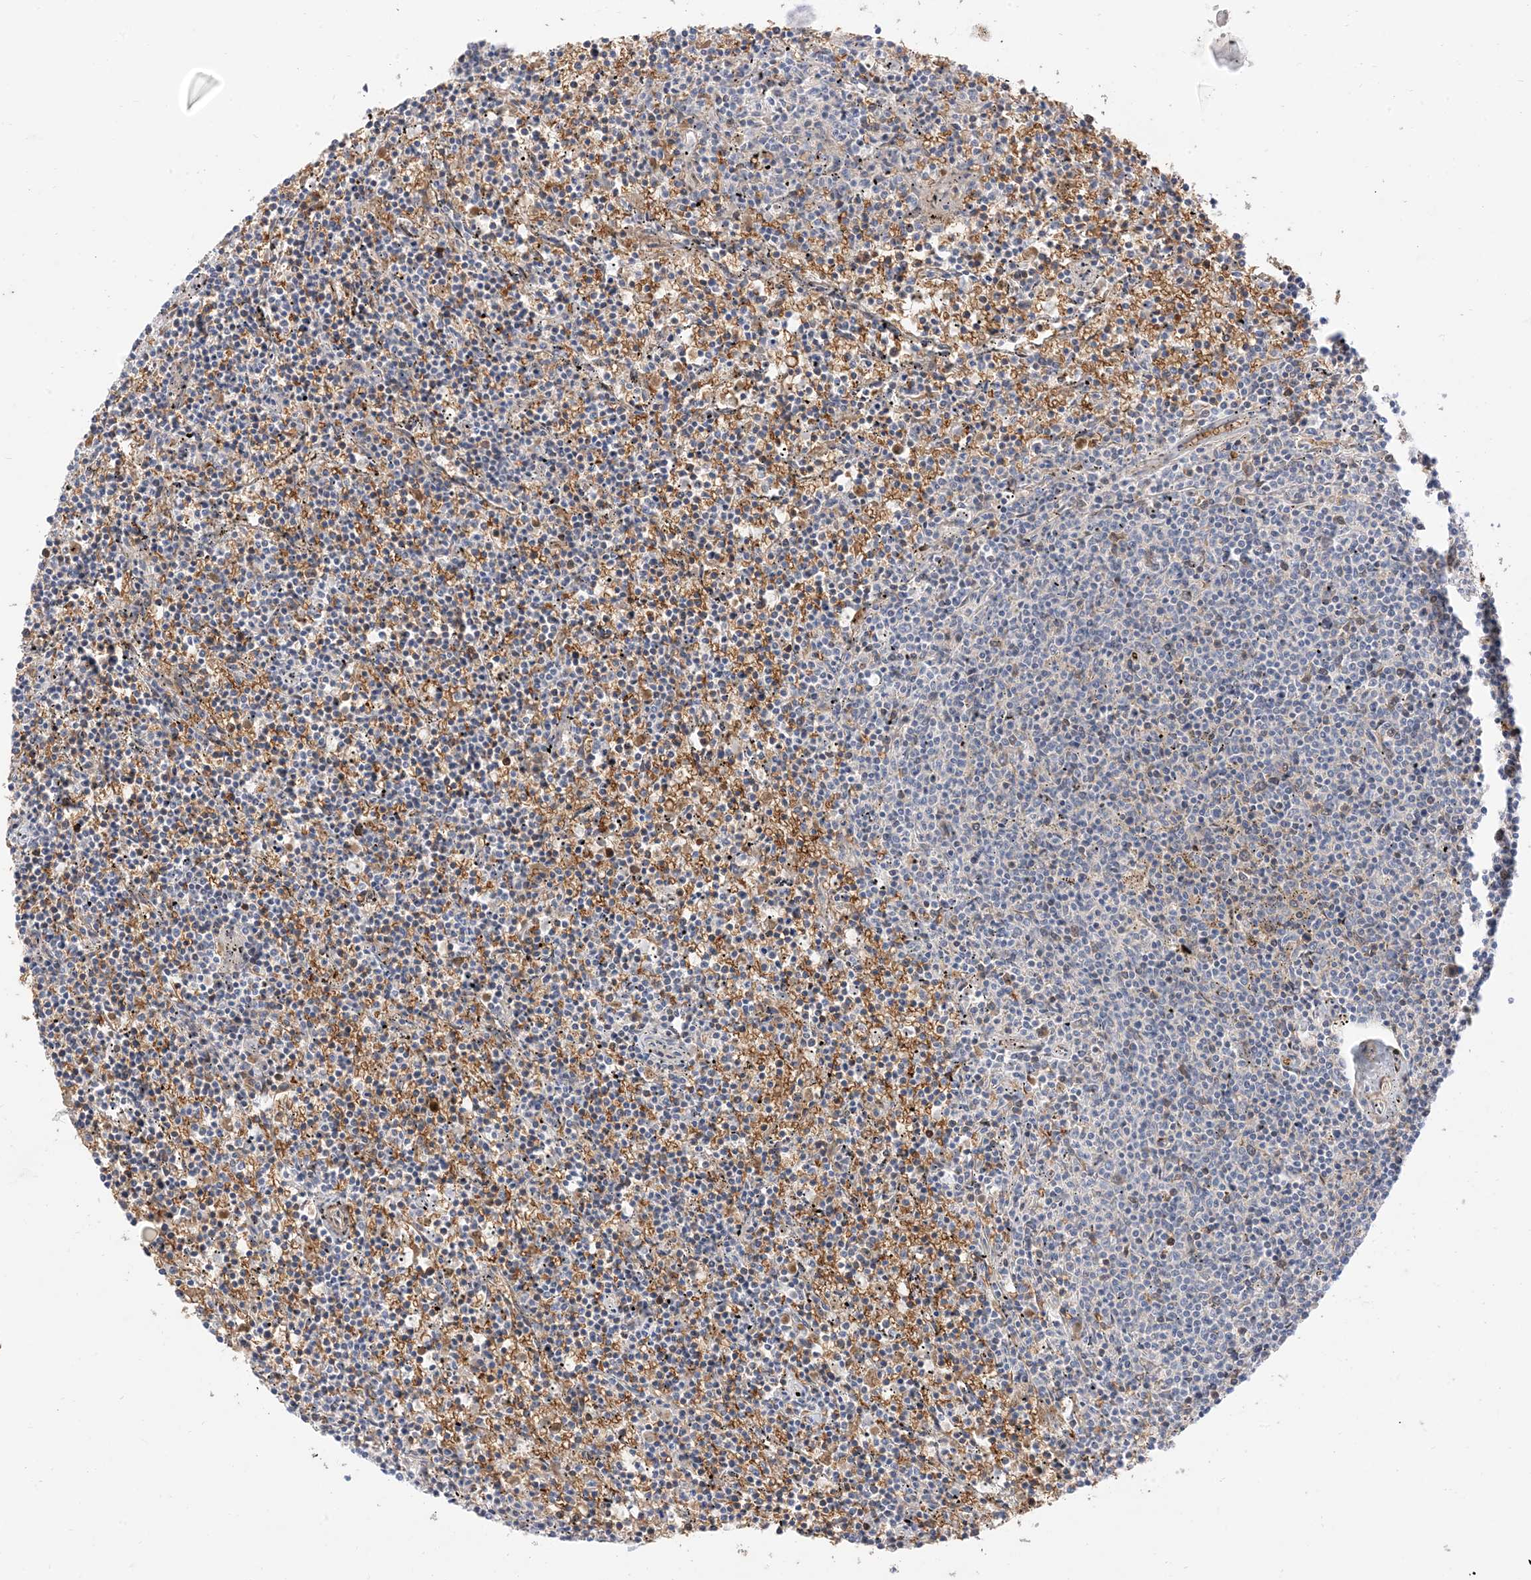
{"staining": {"intensity": "negative", "quantity": "none", "location": "none"}, "tissue": "lymphoma", "cell_type": "Tumor cells", "image_type": "cancer", "snomed": [{"axis": "morphology", "description": "Malignant lymphoma, non-Hodgkin's type, Low grade"}, {"axis": "topography", "description": "Spleen"}], "caption": "Histopathology image shows no protein staining in tumor cells of low-grade malignant lymphoma, non-Hodgkin's type tissue. (DAB (3,3'-diaminobenzidine) immunohistochemistry (IHC), high magnification).", "gene": "RIN1", "patient": {"sex": "female", "age": 50}}